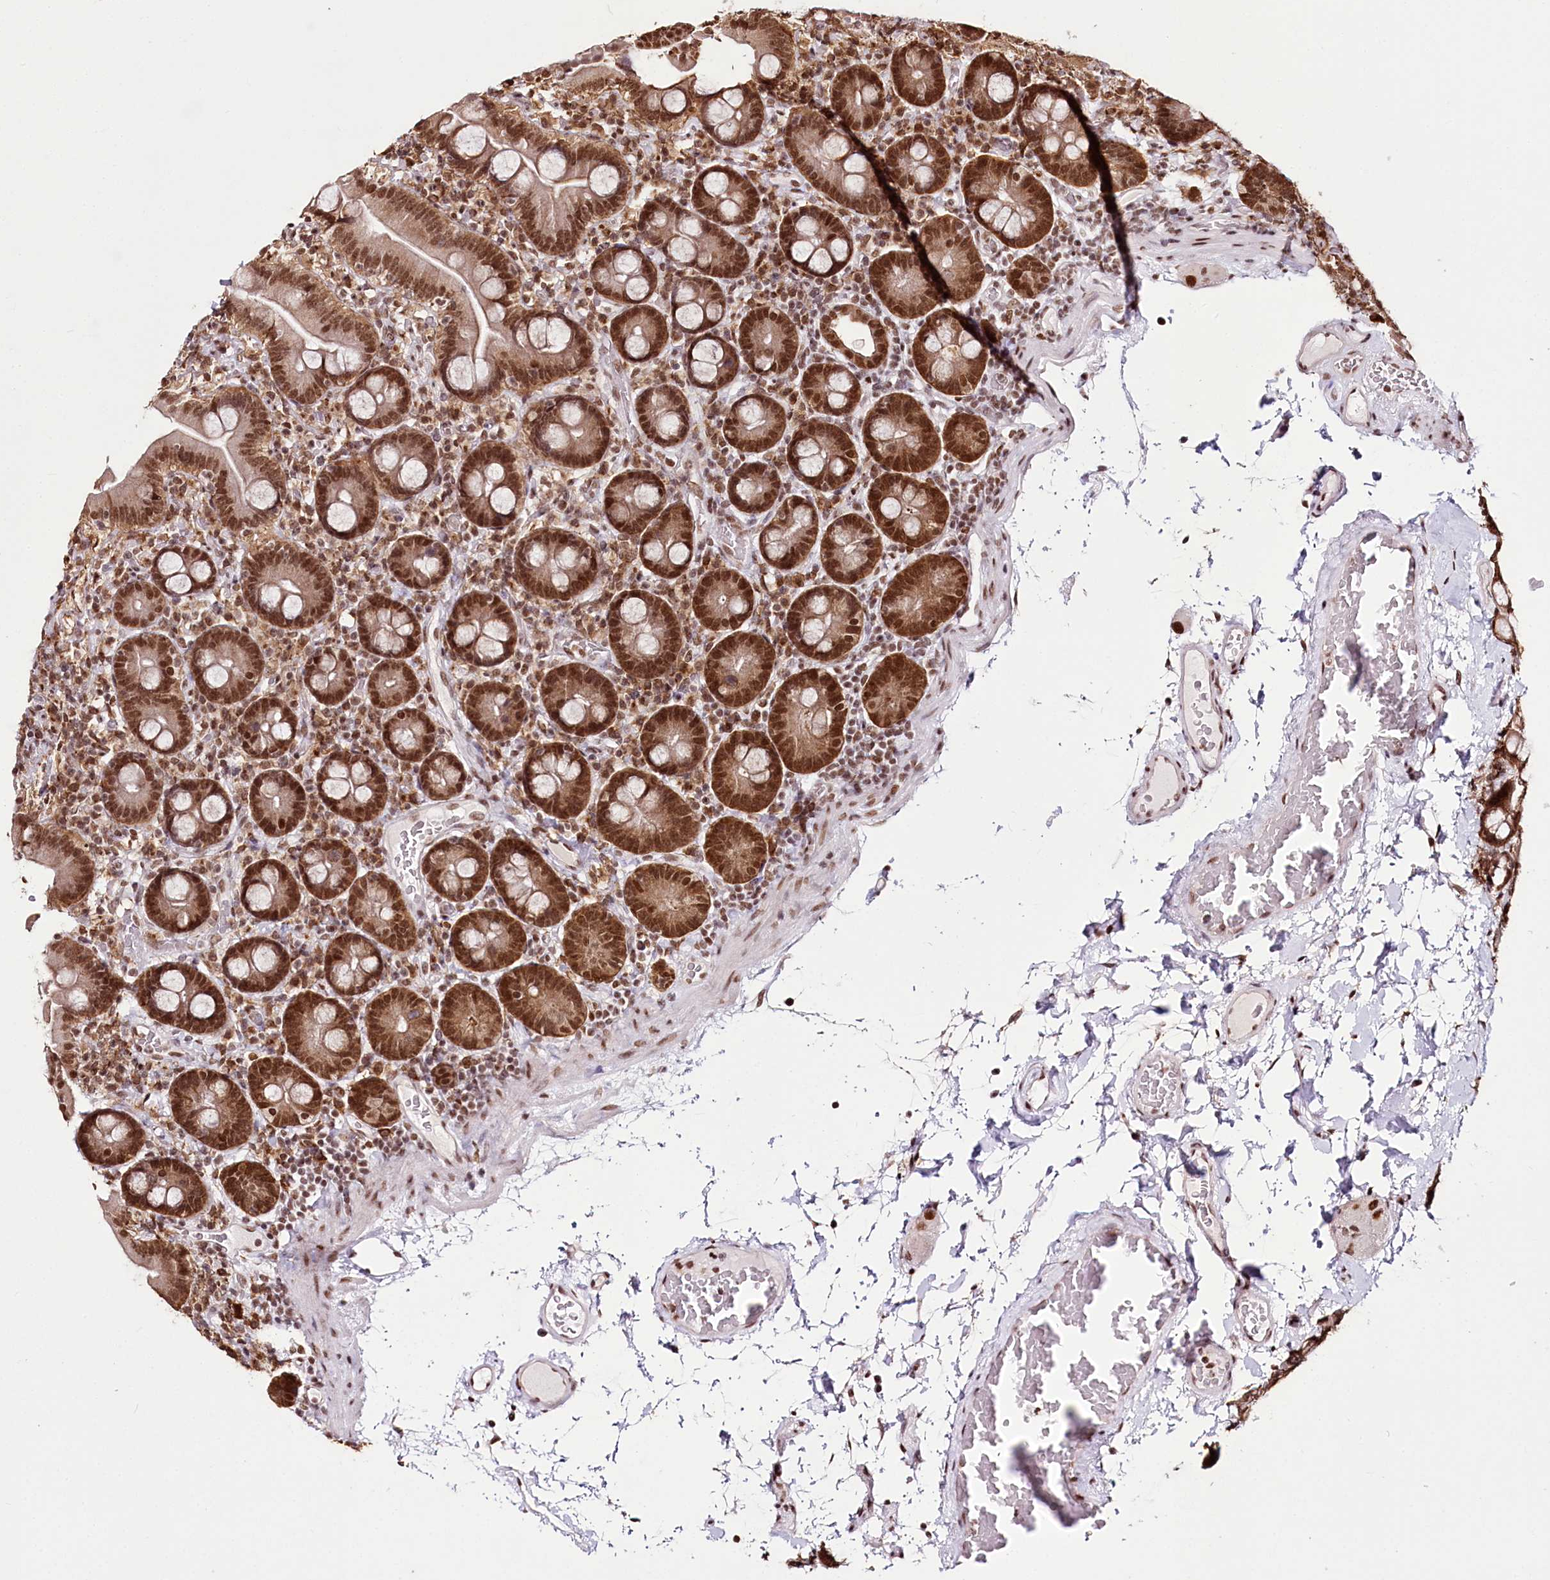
{"staining": {"intensity": "strong", "quantity": ">75%", "location": "cytoplasmic/membranous,nuclear"}, "tissue": "duodenum", "cell_type": "Glandular cells", "image_type": "normal", "snomed": [{"axis": "morphology", "description": "Normal tissue, NOS"}, {"axis": "topography", "description": "Duodenum"}], "caption": "Immunohistochemistry (IHC) micrograph of unremarkable human duodenum stained for a protein (brown), which reveals high levels of strong cytoplasmic/membranous,nuclear positivity in about >75% of glandular cells.", "gene": "SMARCE1", "patient": {"sex": "male", "age": 55}}